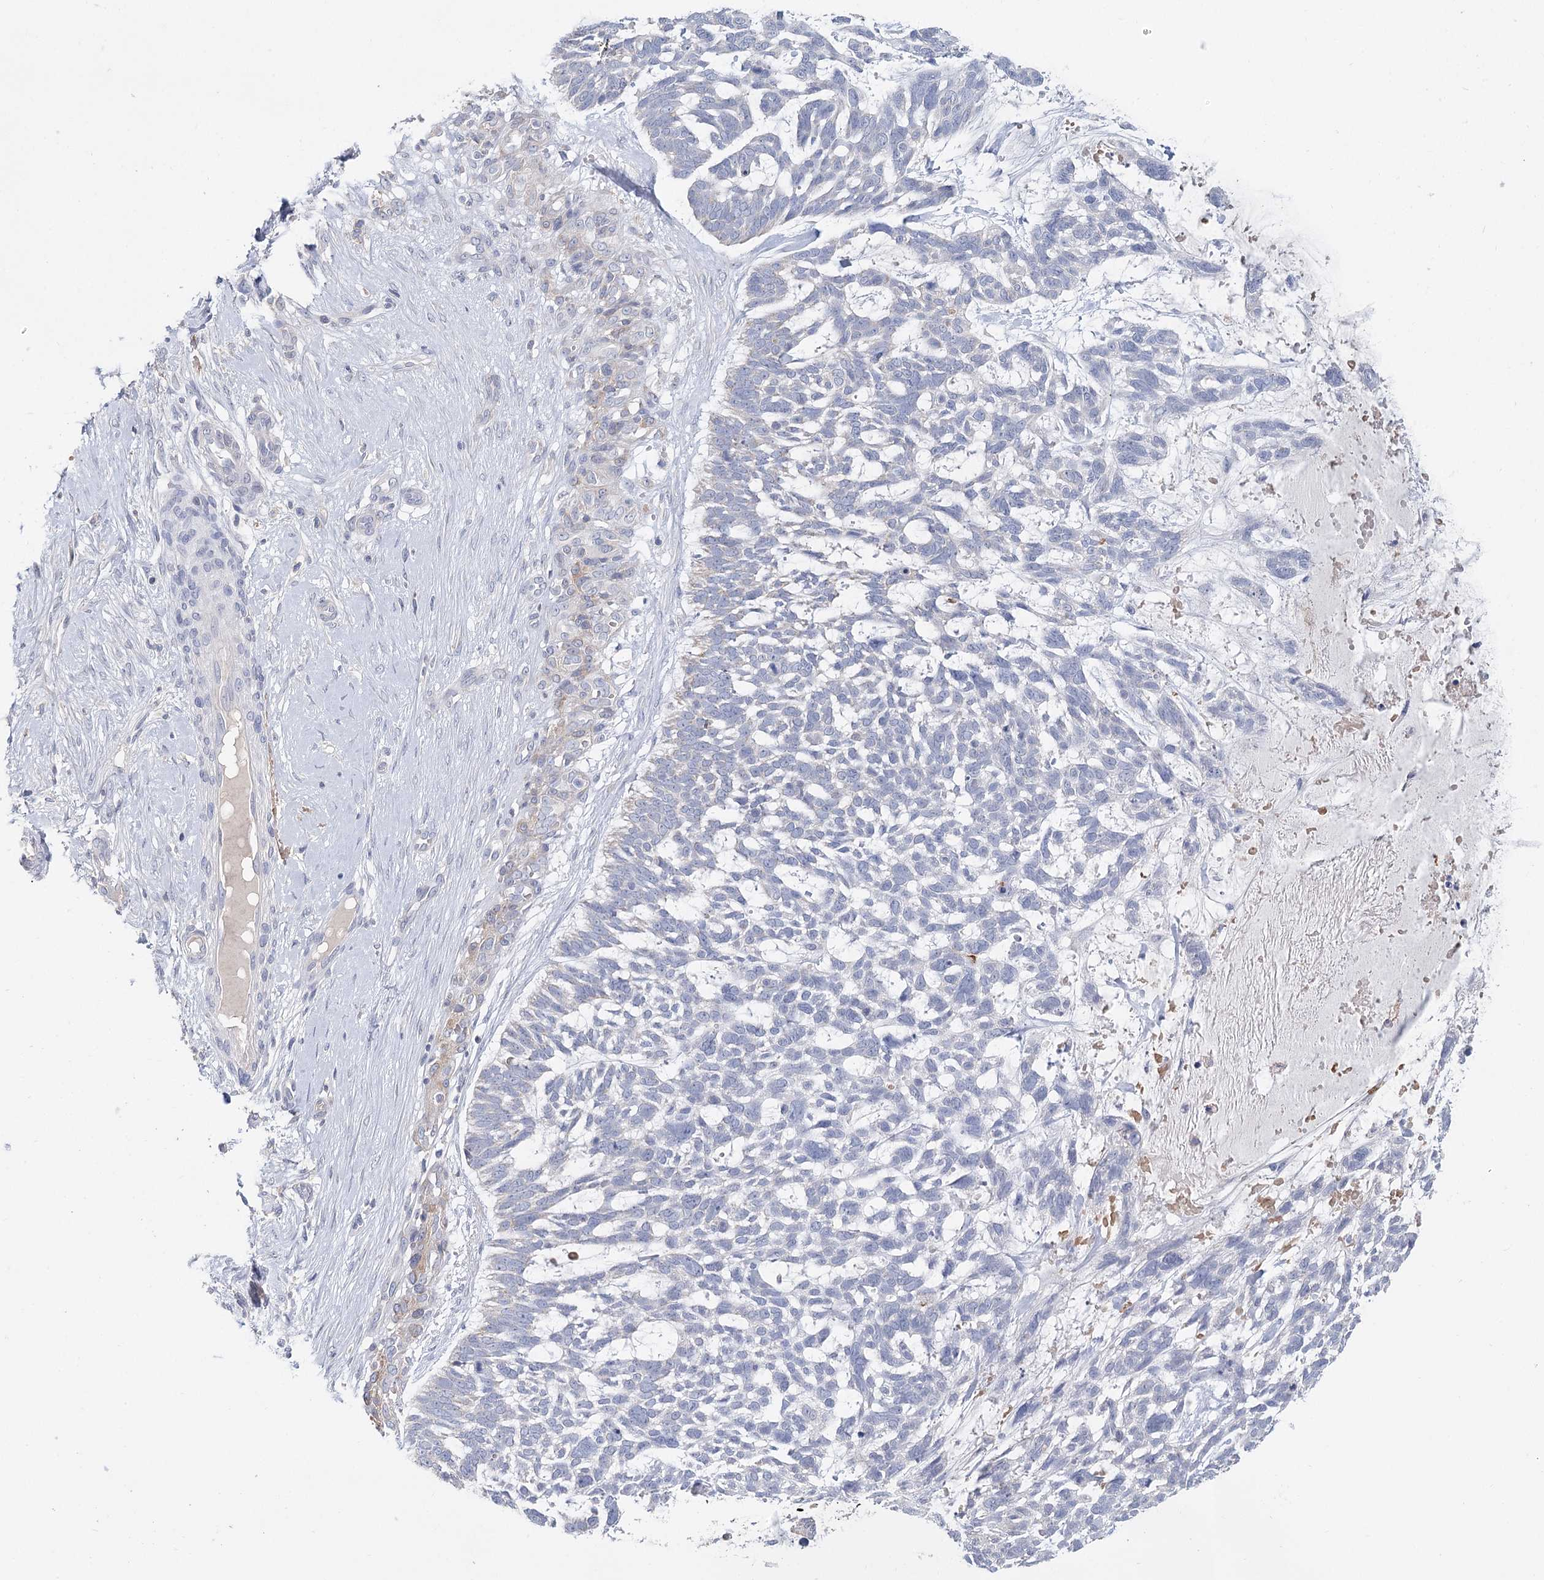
{"staining": {"intensity": "negative", "quantity": "none", "location": "none"}, "tissue": "skin cancer", "cell_type": "Tumor cells", "image_type": "cancer", "snomed": [{"axis": "morphology", "description": "Basal cell carcinoma"}, {"axis": "topography", "description": "Skin"}], "caption": "An image of basal cell carcinoma (skin) stained for a protein shows no brown staining in tumor cells.", "gene": "ARHGAP44", "patient": {"sex": "male", "age": 88}}